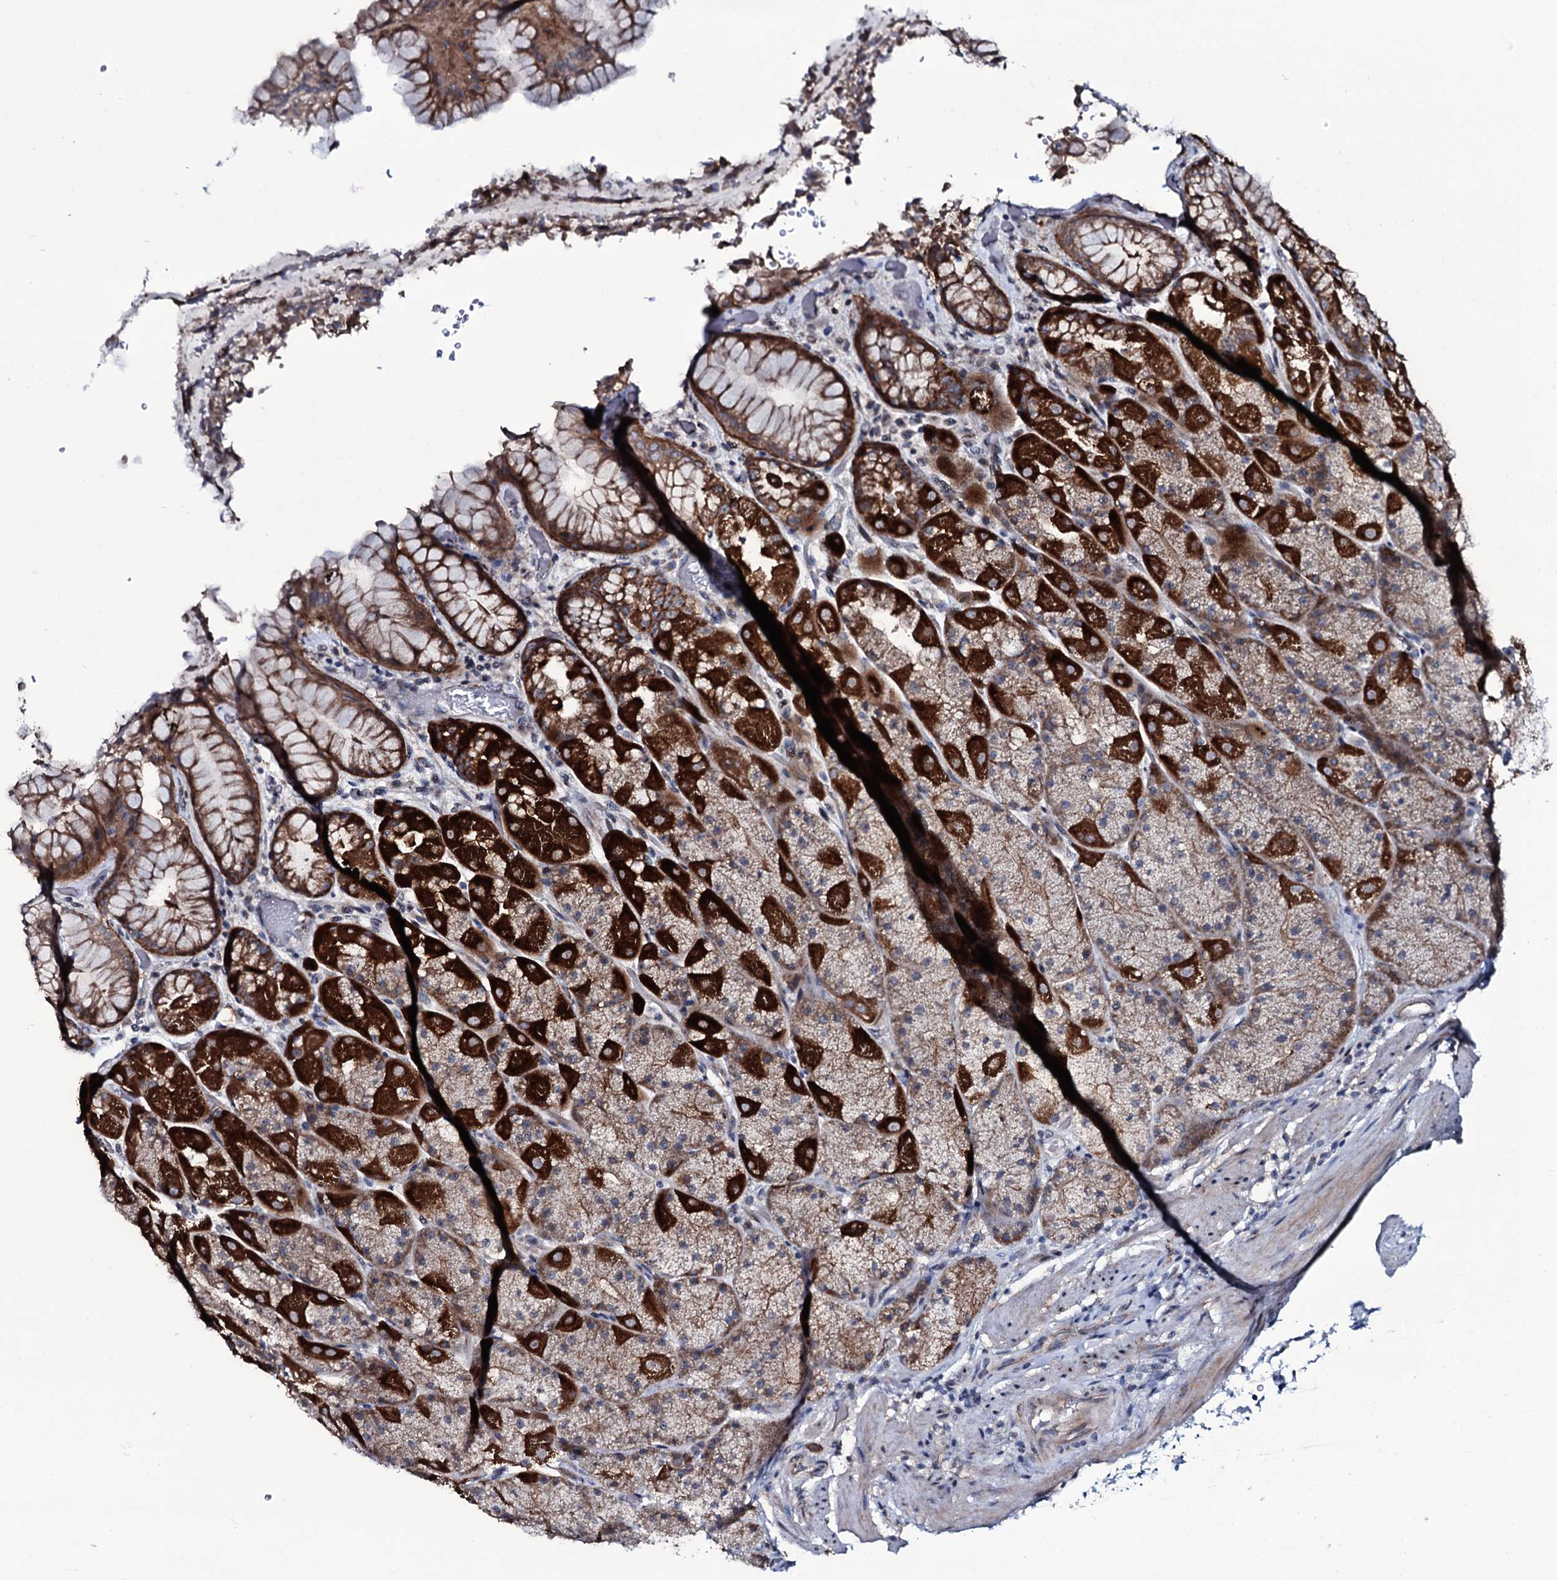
{"staining": {"intensity": "strong", "quantity": "25%-75%", "location": "cytoplasmic/membranous"}, "tissue": "stomach", "cell_type": "Glandular cells", "image_type": "normal", "snomed": [{"axis": "morphology", "description": "Normal tissue, NOS"}, {"axis": "topography", "description": "Stomach, upper"}, {"axis": "topography", "description": "Stomach, lower"}], "caption": "An IHC photomicrograph of normal tissue is shown. Protein staining in brown shows strong cytoplasmic/membranous positivity in stomach within glandular cells. Nuclei are stained in blue.", "gene": "WIPF3", "patient": {"sex": "male", "age": 67}}